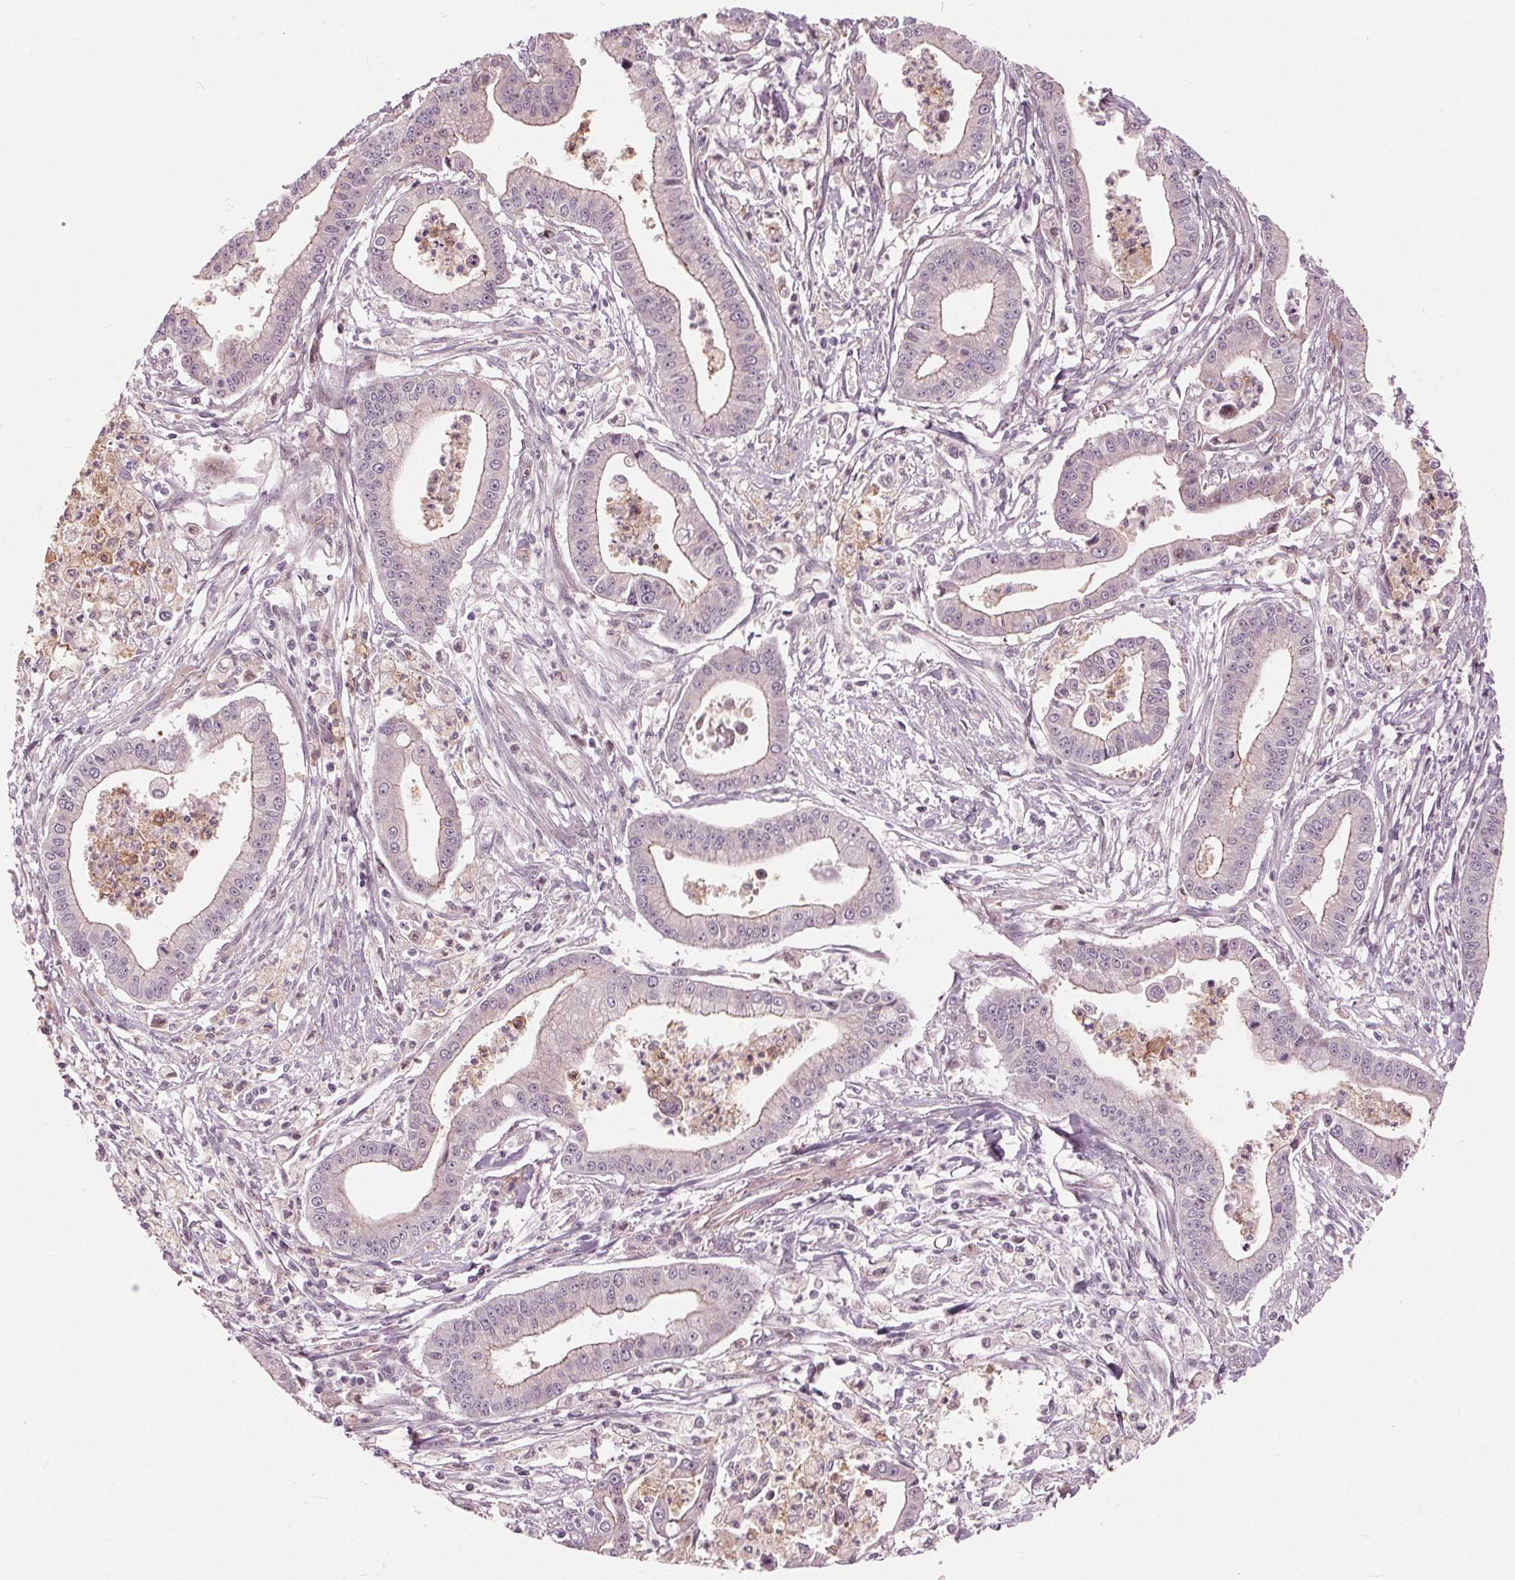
{"staining": {"intensity": "weak", "quantity": "<25%", "location": "cytoplasmic/membranous"}, "tissue": "pancreatic cancer", "cell_type": "Tumor cells", "image_type": "cancer", "snomed": [{"axis": "morphology", "description": "Adenocarcinoma, NOS"}, {"axis": "topography", "description": "Pancreas"}], "caption": "High magnification brightfield microscopy of pancreatic cancer stained with DAB (3,3'-diaminobenzidine) (brown) and counterstained with hematoxylin (blue): tumor cells show no significant positivity.", "gene": "TXNIP", "patient": {"sex": "female", "age": 65}}